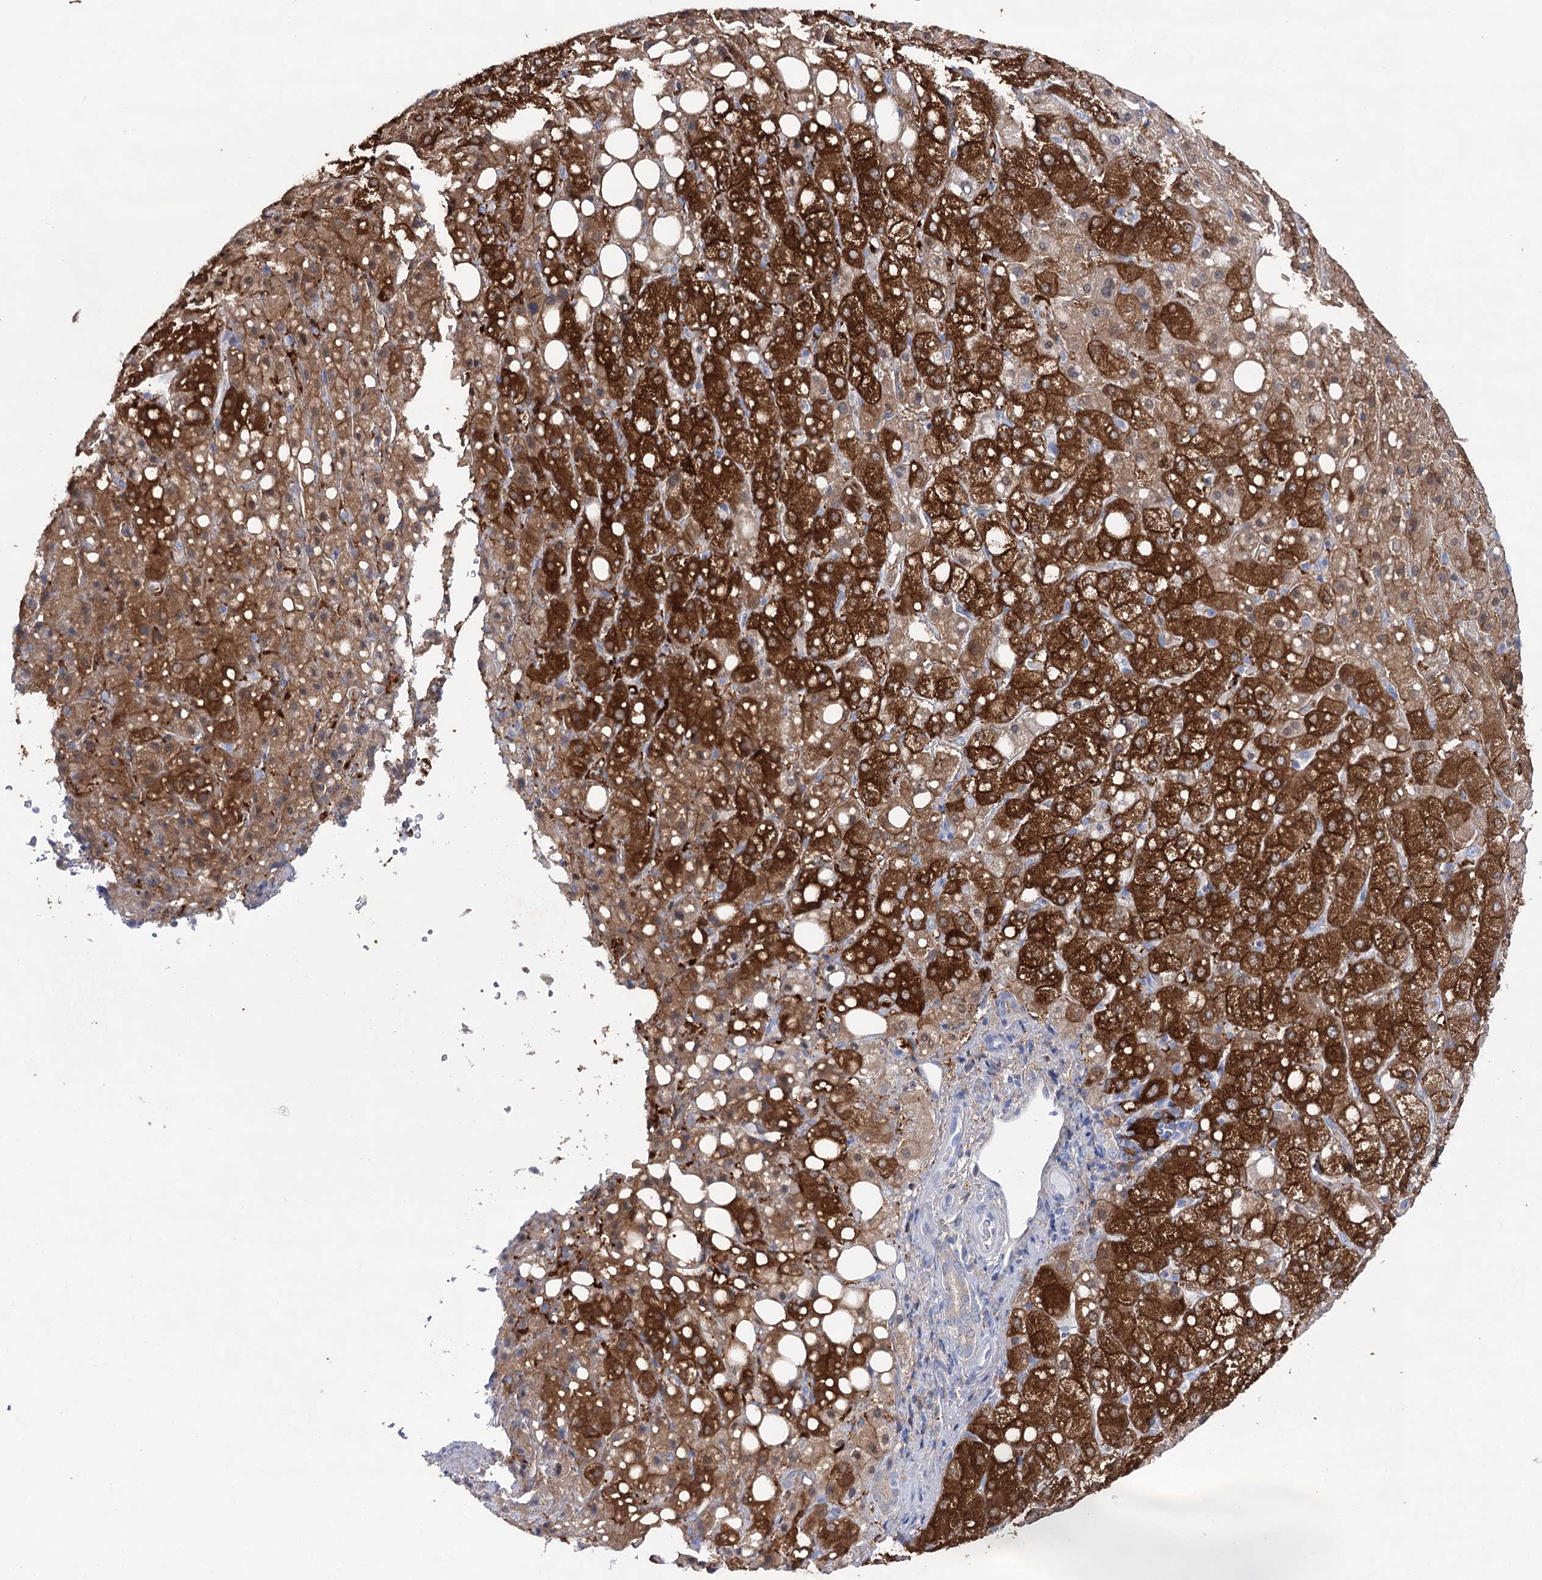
{"staining": {"intensity": "strong", "quantity": ">75%", "location": "cytoplasmic/membranous"}, "tissue": "liver cancer", "cell_type": "Tumor cells", "image_type": "cancer", "snomed": [{"axis": "morphology", "description": "Carcinoma, Hepatocellular, NOS"}, {"axis": "topography", "description": "Liver"}], "caption": "Immunohistochemistry photomicrograph of neoplastic tissue: liver cancer stained using IHC exhibits high levels of strong protein expression localized specifically in the cytoplasmic/membranous of tumor cells, appearing as a cytoplasmic/membranous brown color.", "gene": "UGDH", "patient": {"sex": "male", "age": 80}}